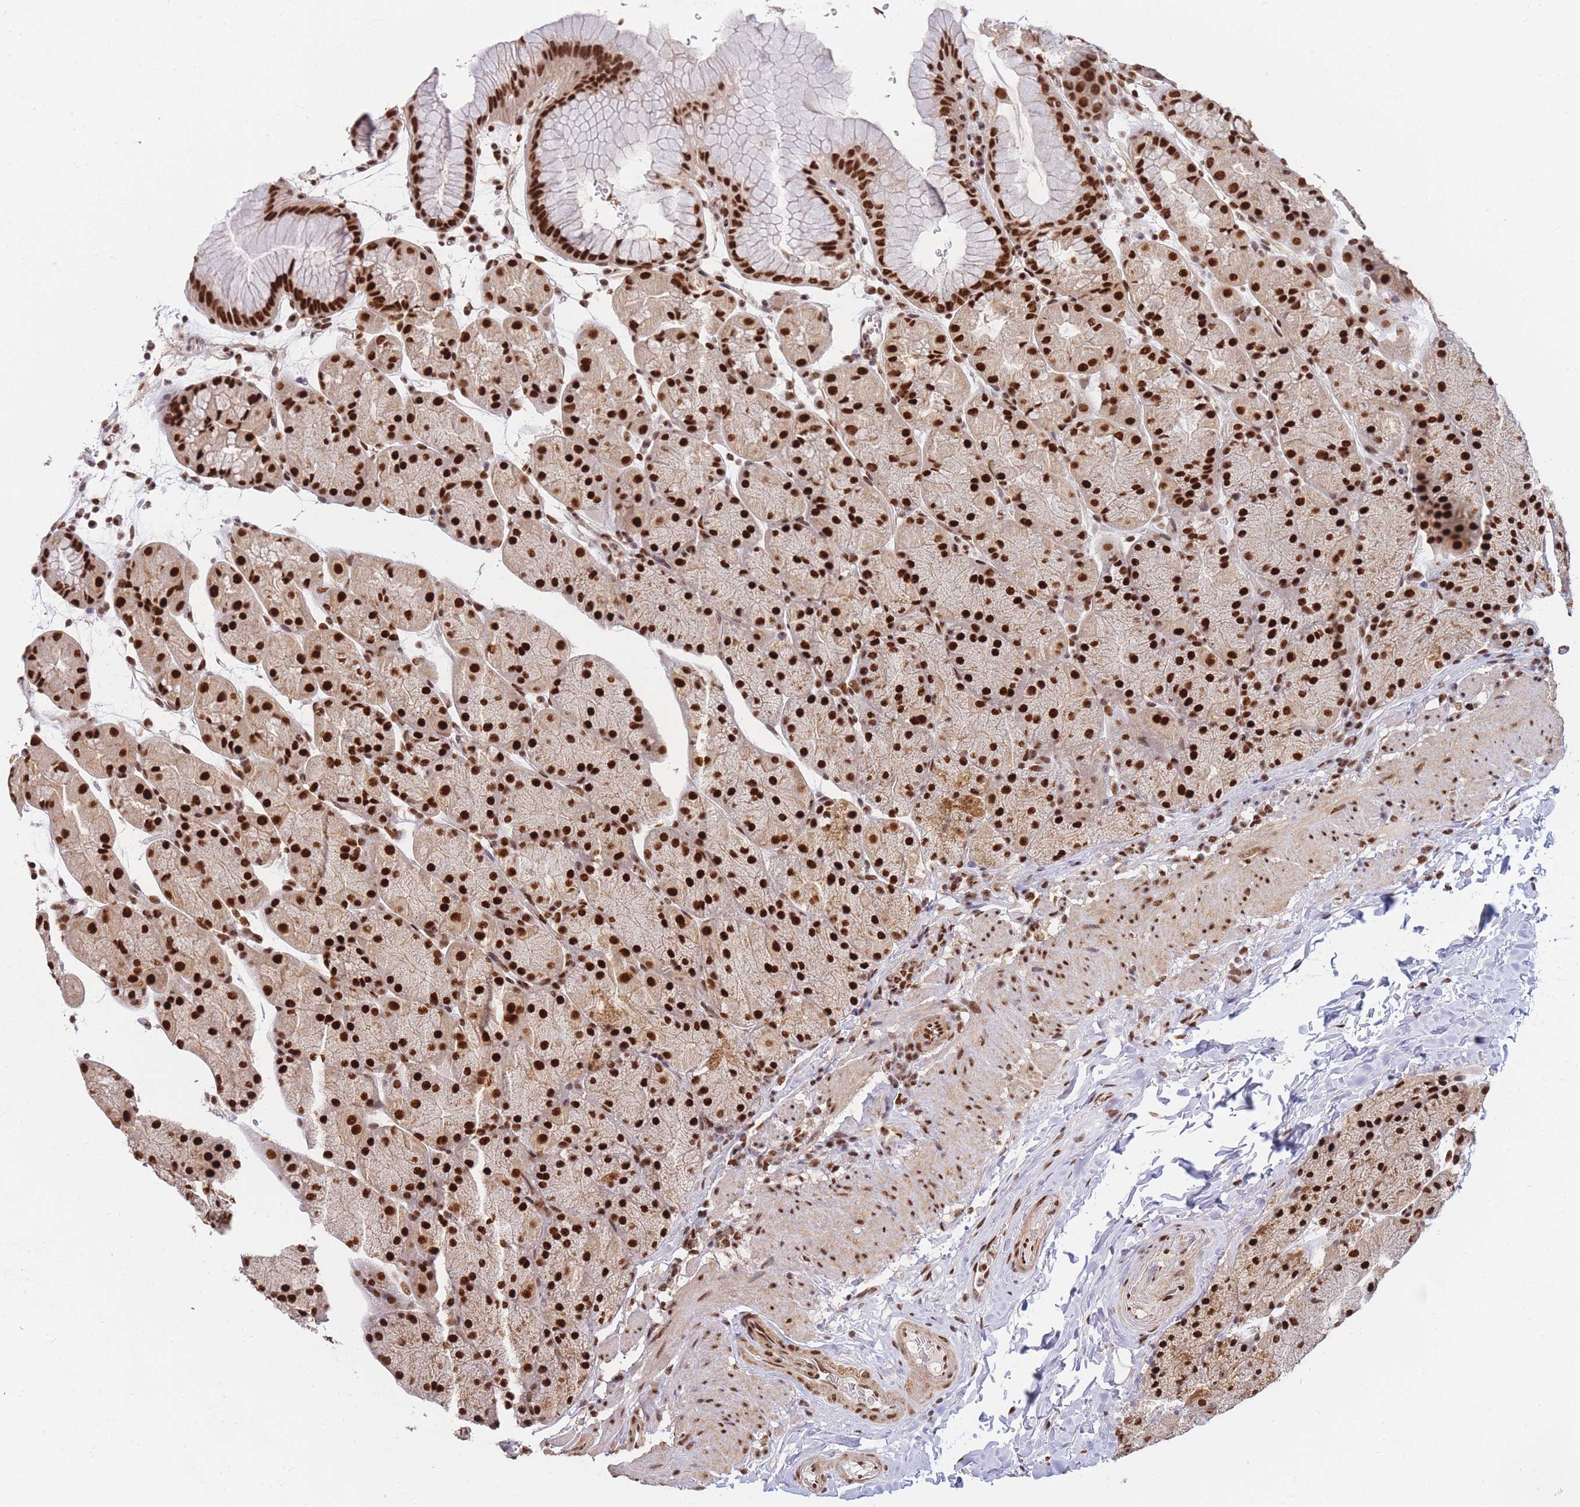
{"staining": {"intensity": "strong", "quantity": ">75%", "location": "nuclear"}, "tissue": "stomach", "cell_type": "Glandular cells", "image_type": "normal", "snomed": [{"axis": "morphology", "description": "Normal tissue, NOS"}, {"axis": "topography", "description": "Stomach, upper"}, {"axis": "topography", "description": "Stomach, lower"}], "caption": "Protein staining of normal stomach demonstrates strong nuclear expression in about >75% of glandular cells.", "gene": "PRKDC", "patient": {"sex": "male", "age": 67}}